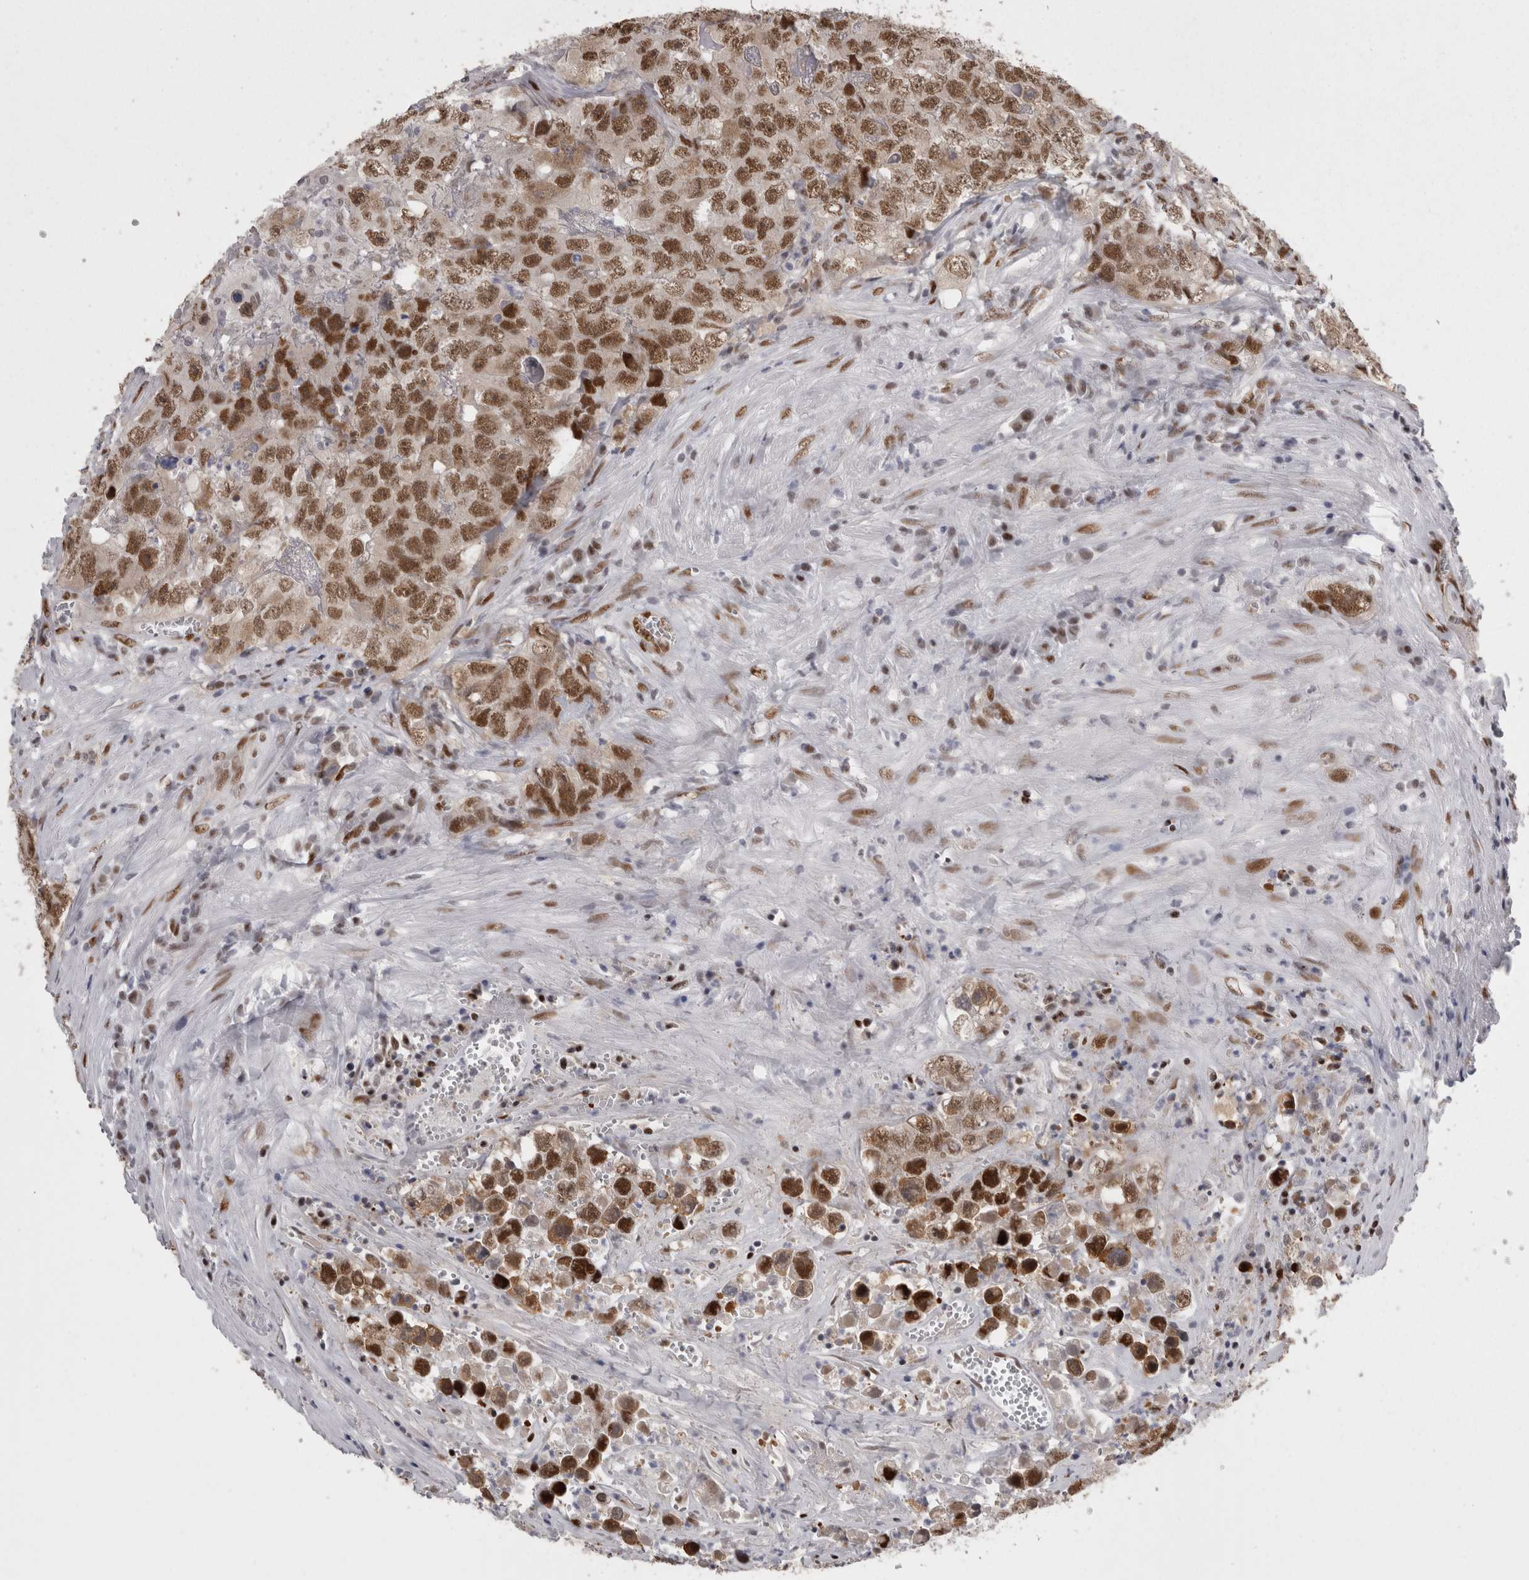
{"staining": {"intensity": "moderate", "quantity": ">75%", "location": "nuclear"}, "tissue": "testis cancer", "cell_type": "Tumor cells", "image_type": "cancer", "snomed": [{"axis": "morphology", "description": "Seminoma, NOS"}, {"axis": "morphology", "description": "Carcinoma, Embryonal, NOS"}, {"axis": "topography", "description": "Testis"}], "caption": "A medium amount of moderate nuclear positivity is appreciated in about >75% of tumor cells in embryonal carcinoma (testis) tissue.", "gene": "C1orf54", "patient": {"sex": "male", "age": 43}}